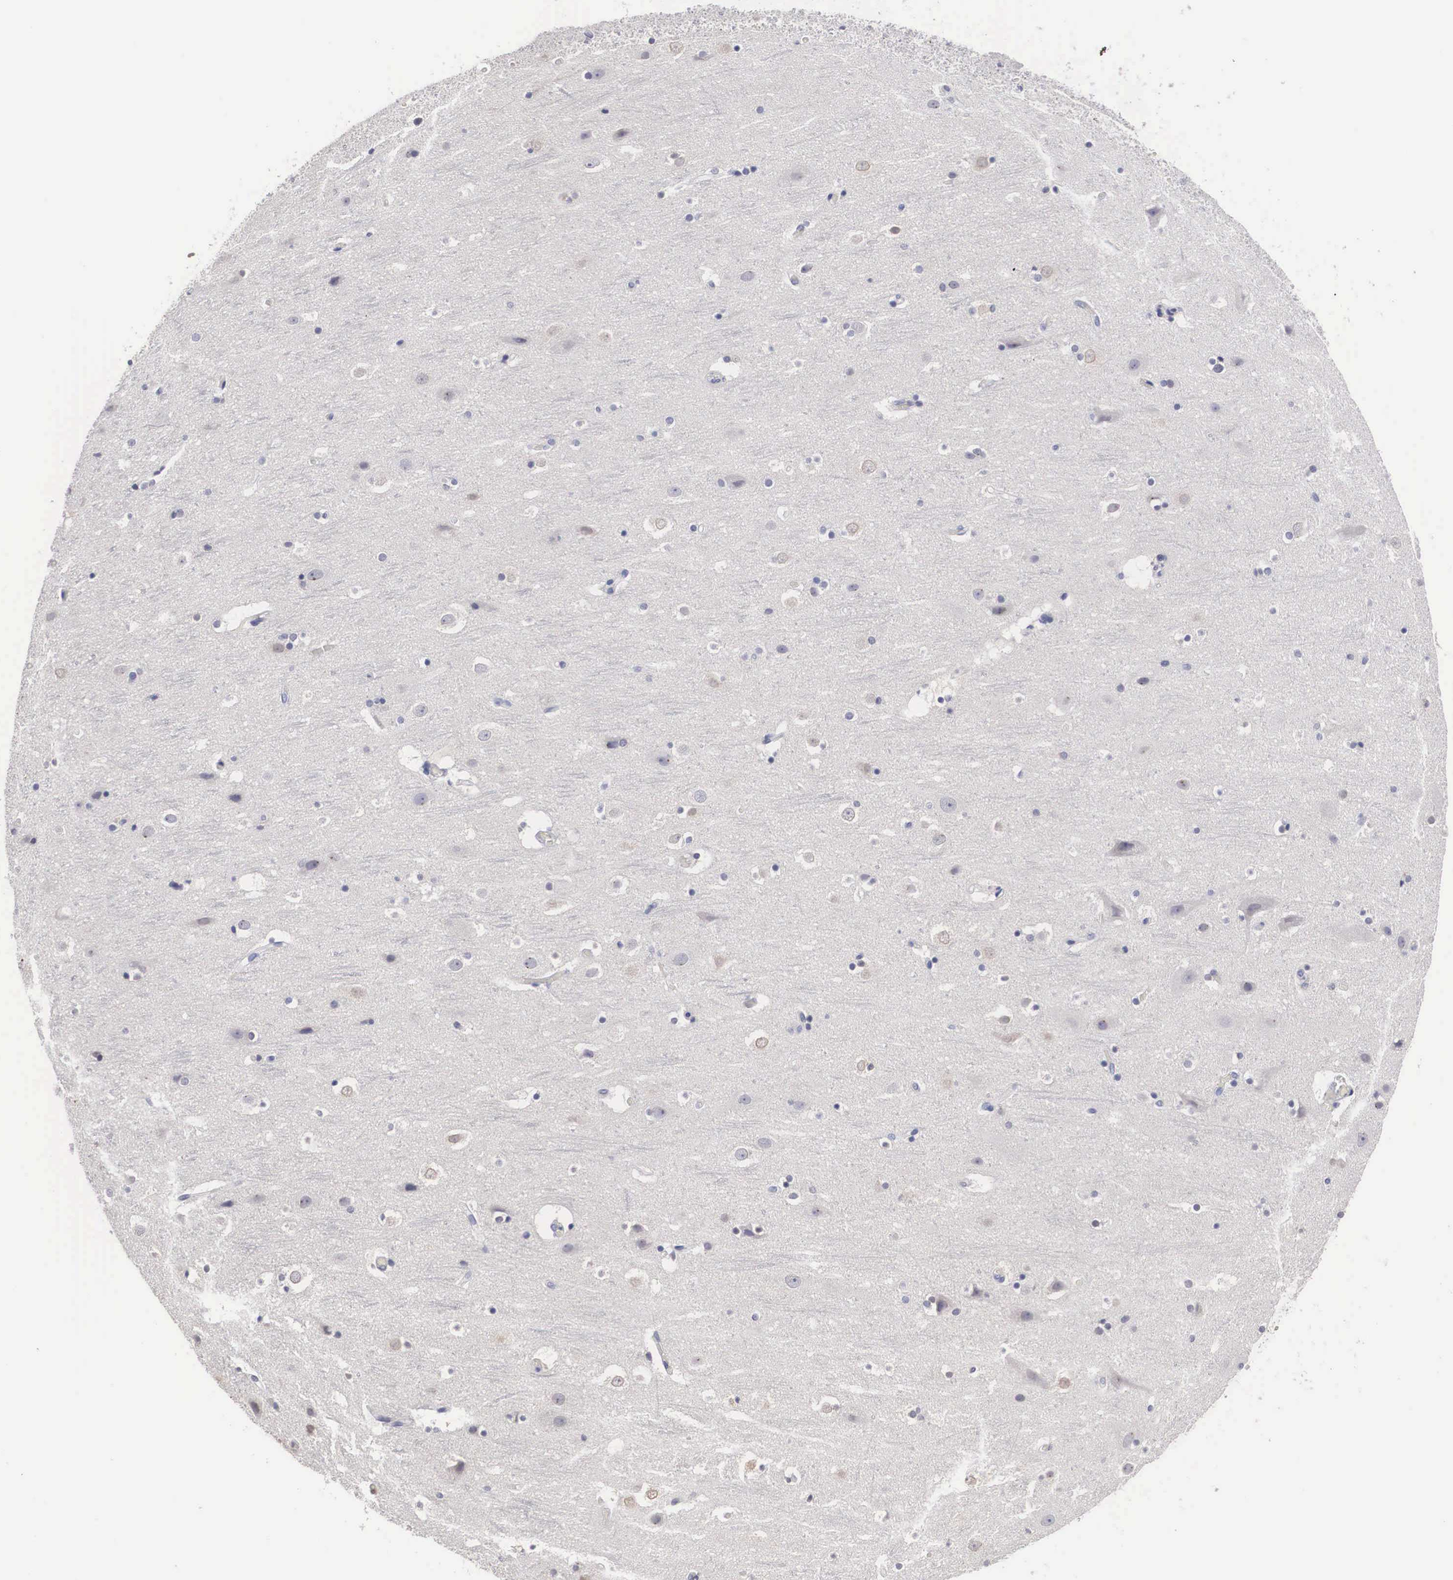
{"staining": {"intensity": "negative", "quantity": "none", "location": "none"}, "tissue": "cerebral cortex", "cell_type": "Endothelial cells", "image_type": "normal", "snomed": [{"axis": "morphology", "description": "Normal tissue, NOS"}, {"axis": "topography", "description": "Cerebral cortex"}], "caption": "High power microscopy photomicrograph of an immunohistochemistry histopathology image of normal cerebral cortex, revealing no significant expression in endothelial cells. The staining is performed using DAB (3,3'-diaminobenzidine) brown chromogen with nuclei counter-stained in using hematoxylin.", "gene": "HMOX1", "patient": {"sex": "male", "age": 45}}